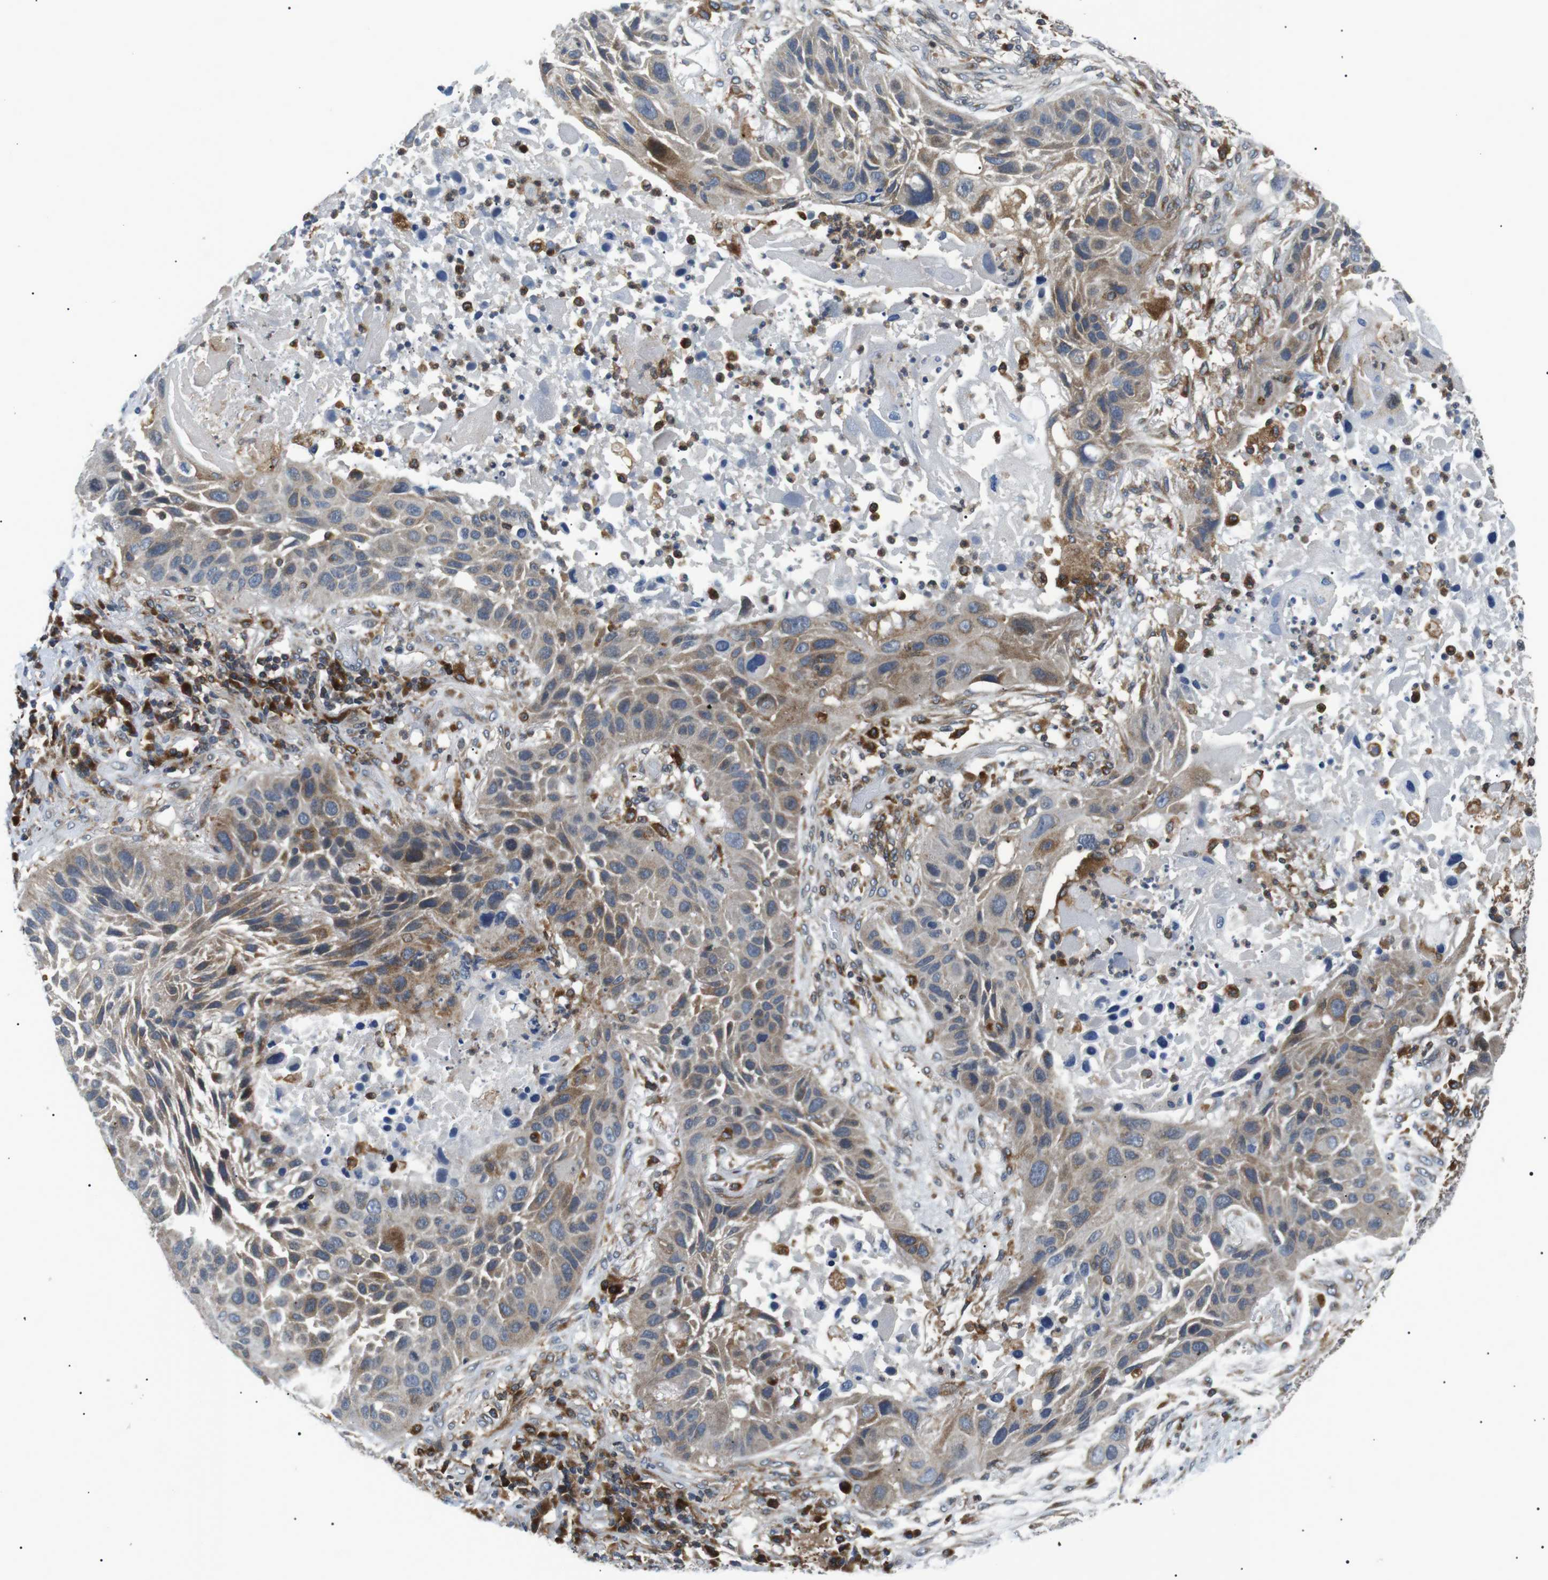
{"staining": {"intensity": "weak", "quantity": ">75%", "location": "cytoplasmic/membranous"}, "tissue": "lung cancer", "cell_type": "Tumor cells", "image_type": "cancer", "snomed": [{"axis": "morphology", "description": "Squamous cell carcinoma, NOS"}, {"axis": "topography", "description": "Lung"}], "caption": "Protein staining displays weak cytoplasmic/membranous staining in approximately >75% of tumor cells in lung cancer (squamous cell carcinoma). (DAB IHC, brown staining for protein, blue staining for nuclei).", "gene": "RAB9A", "patient": {"sex": "male", "age": 57}}